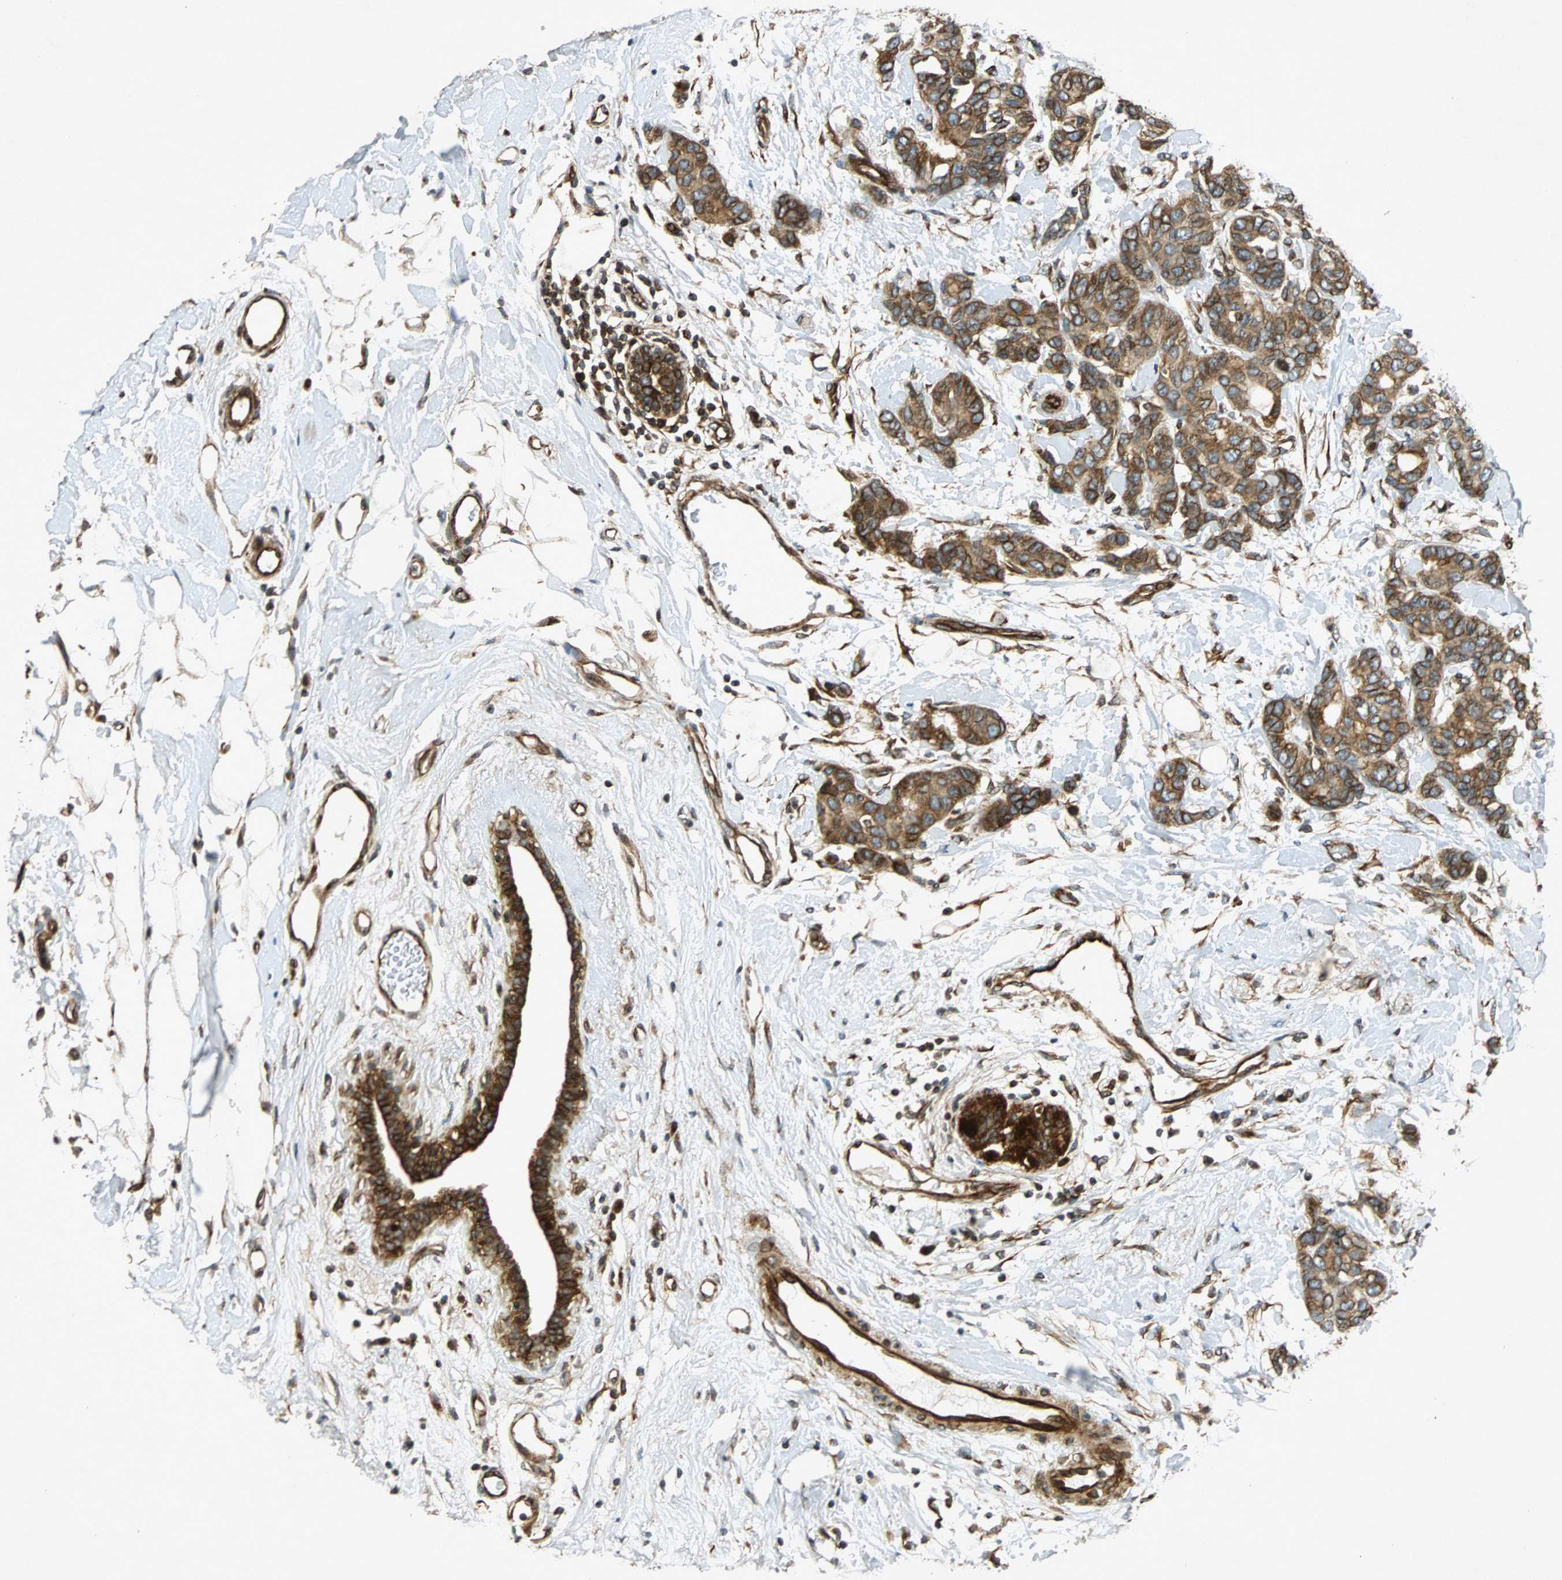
{"staining": {"intensity": "strong", "quantity": ">75%", "location": "cytoplasmic/membranous"}, "tissue": "breast cancer", "cell_type": "Tumor cells", "image_type": "cancer", "snomed": [{"axis": "morphology", "description": "Duct carcinoma"}, {"axis": "topography", "description": "Breast"}], "caption": "Immunohistochemical staining of human infiltrating ductal carcinoma (breast) exhibits high levels of strong cytoplasmic/membranous protein staining in about >75% of tumor cells.", "gene": "TUBA4A", "patient": {"sex": "female", "age": 87}}